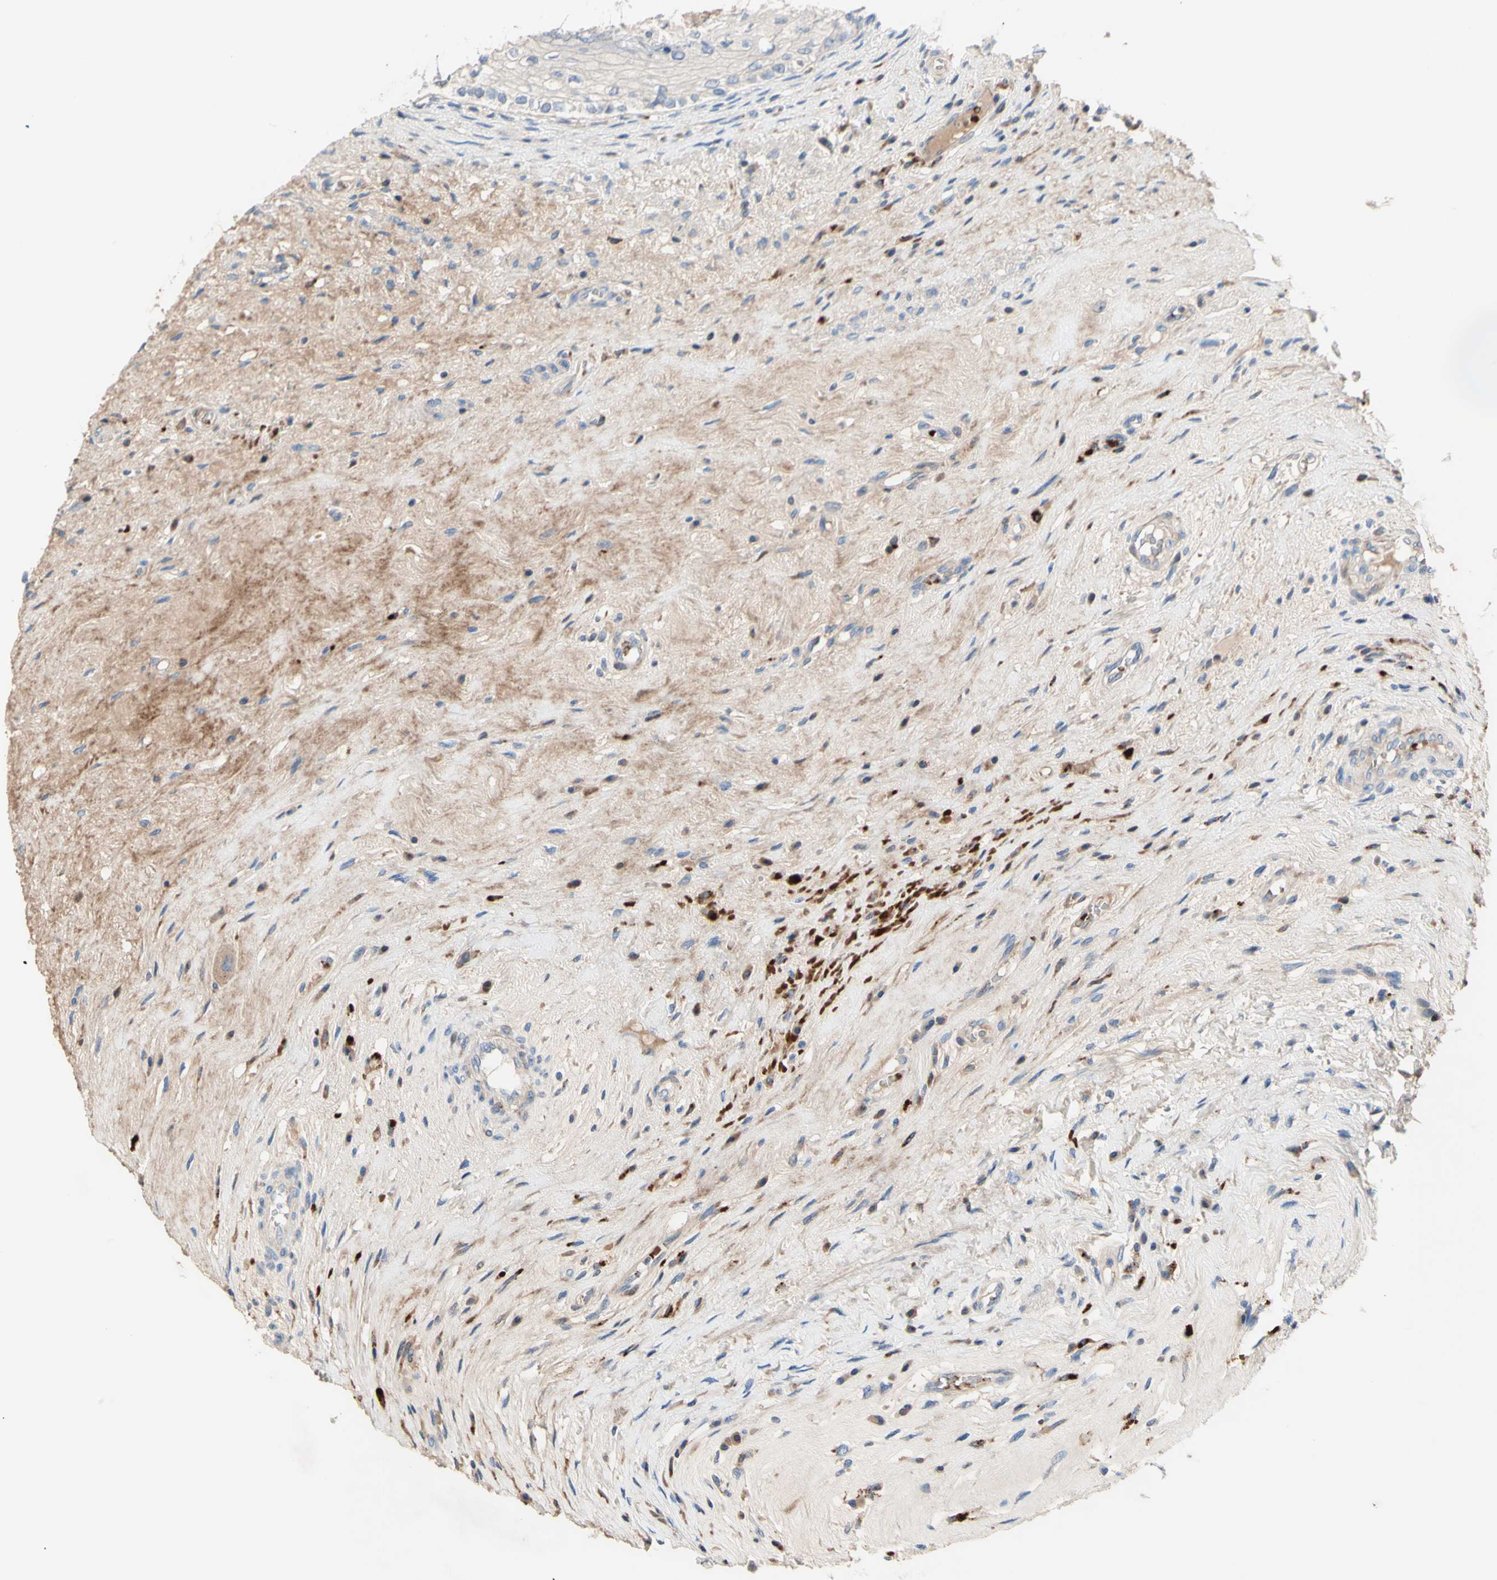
{"staining": {"intensity": "weak", "quantity": "25%-75%", "location": "cytoplasmic/membranous"}, "tissue": "testis cancer", "cell_type": "Tumor cells", "image_type": "cancer", "snomed": [{"axis": "morphology", "description": "Carcinoma, Embryonal, NOS"}, {"axis": "topography", "description": "Testis"}], "caption": "DAB (3,3'-diaminobenzidine) immunohistochemical staining of human testis embryonal carcinoma demonstrates weak cytoplasmic/membranous protein positivity in approximately 25%-75% of tumor cells.", "gene": "CDON", "patient": {"sex": "male", "age": 26}}